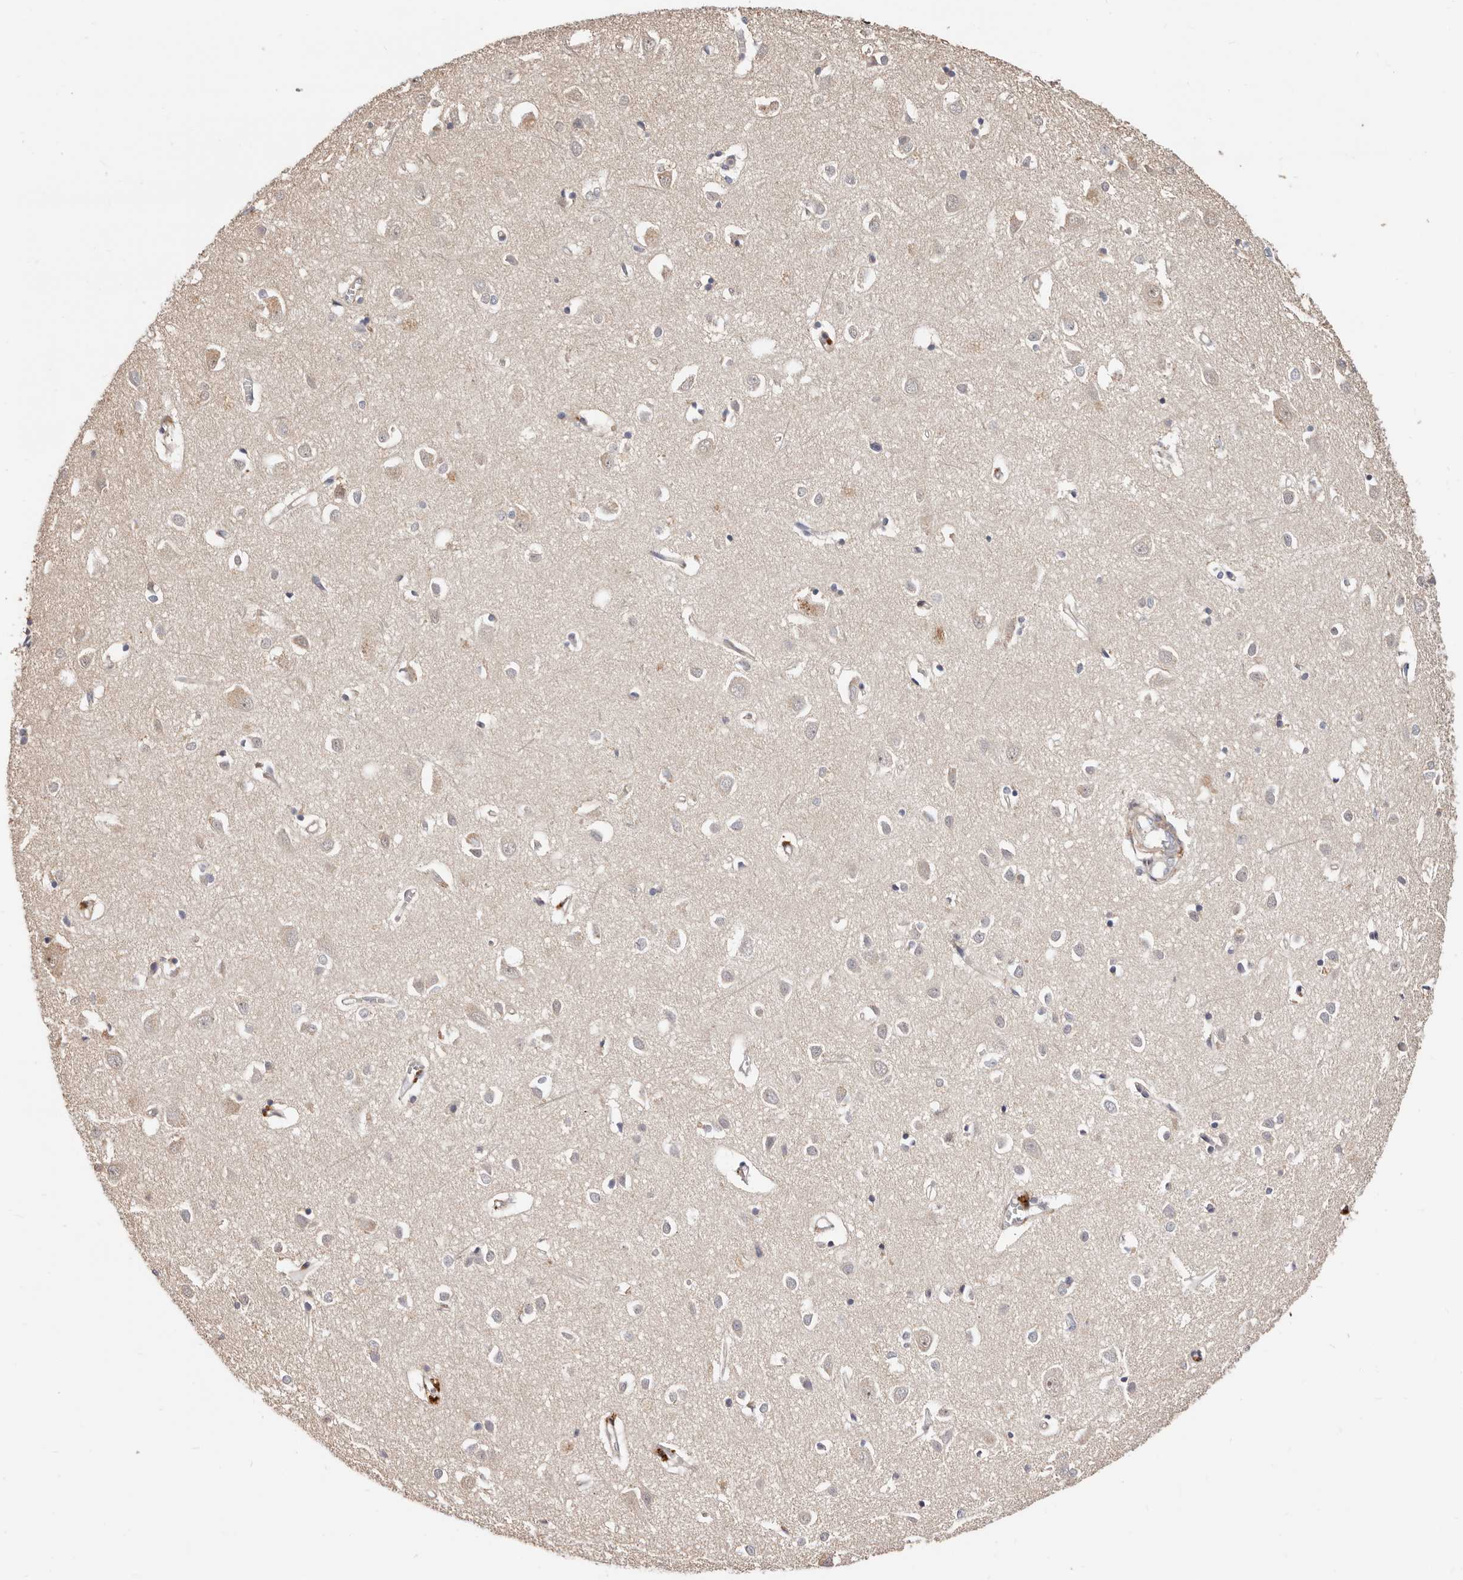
{"staining": {"intensity": "negative", "quantity": "none", "location": "none"}, "tissue": "cerebral cortex", "cell_type": "Endothelial cells", "image_type": "normal", "snomed": [{"axis": "morphology", "description": "Normal tissue, NOS"}, {"axis": "topography", "description": "Cerebral cortex"}], "caption": "Protein analysis of unremarkable cerebral cortex reveals no significant positivity in endothelial cells. (DAB (3,3'-diaminobenzidine) immunohistochemistry visualized using brightfield microscopy, high magnification).", "gene": "TRIP13", "patient": {"sex": "female", "age": 64}}